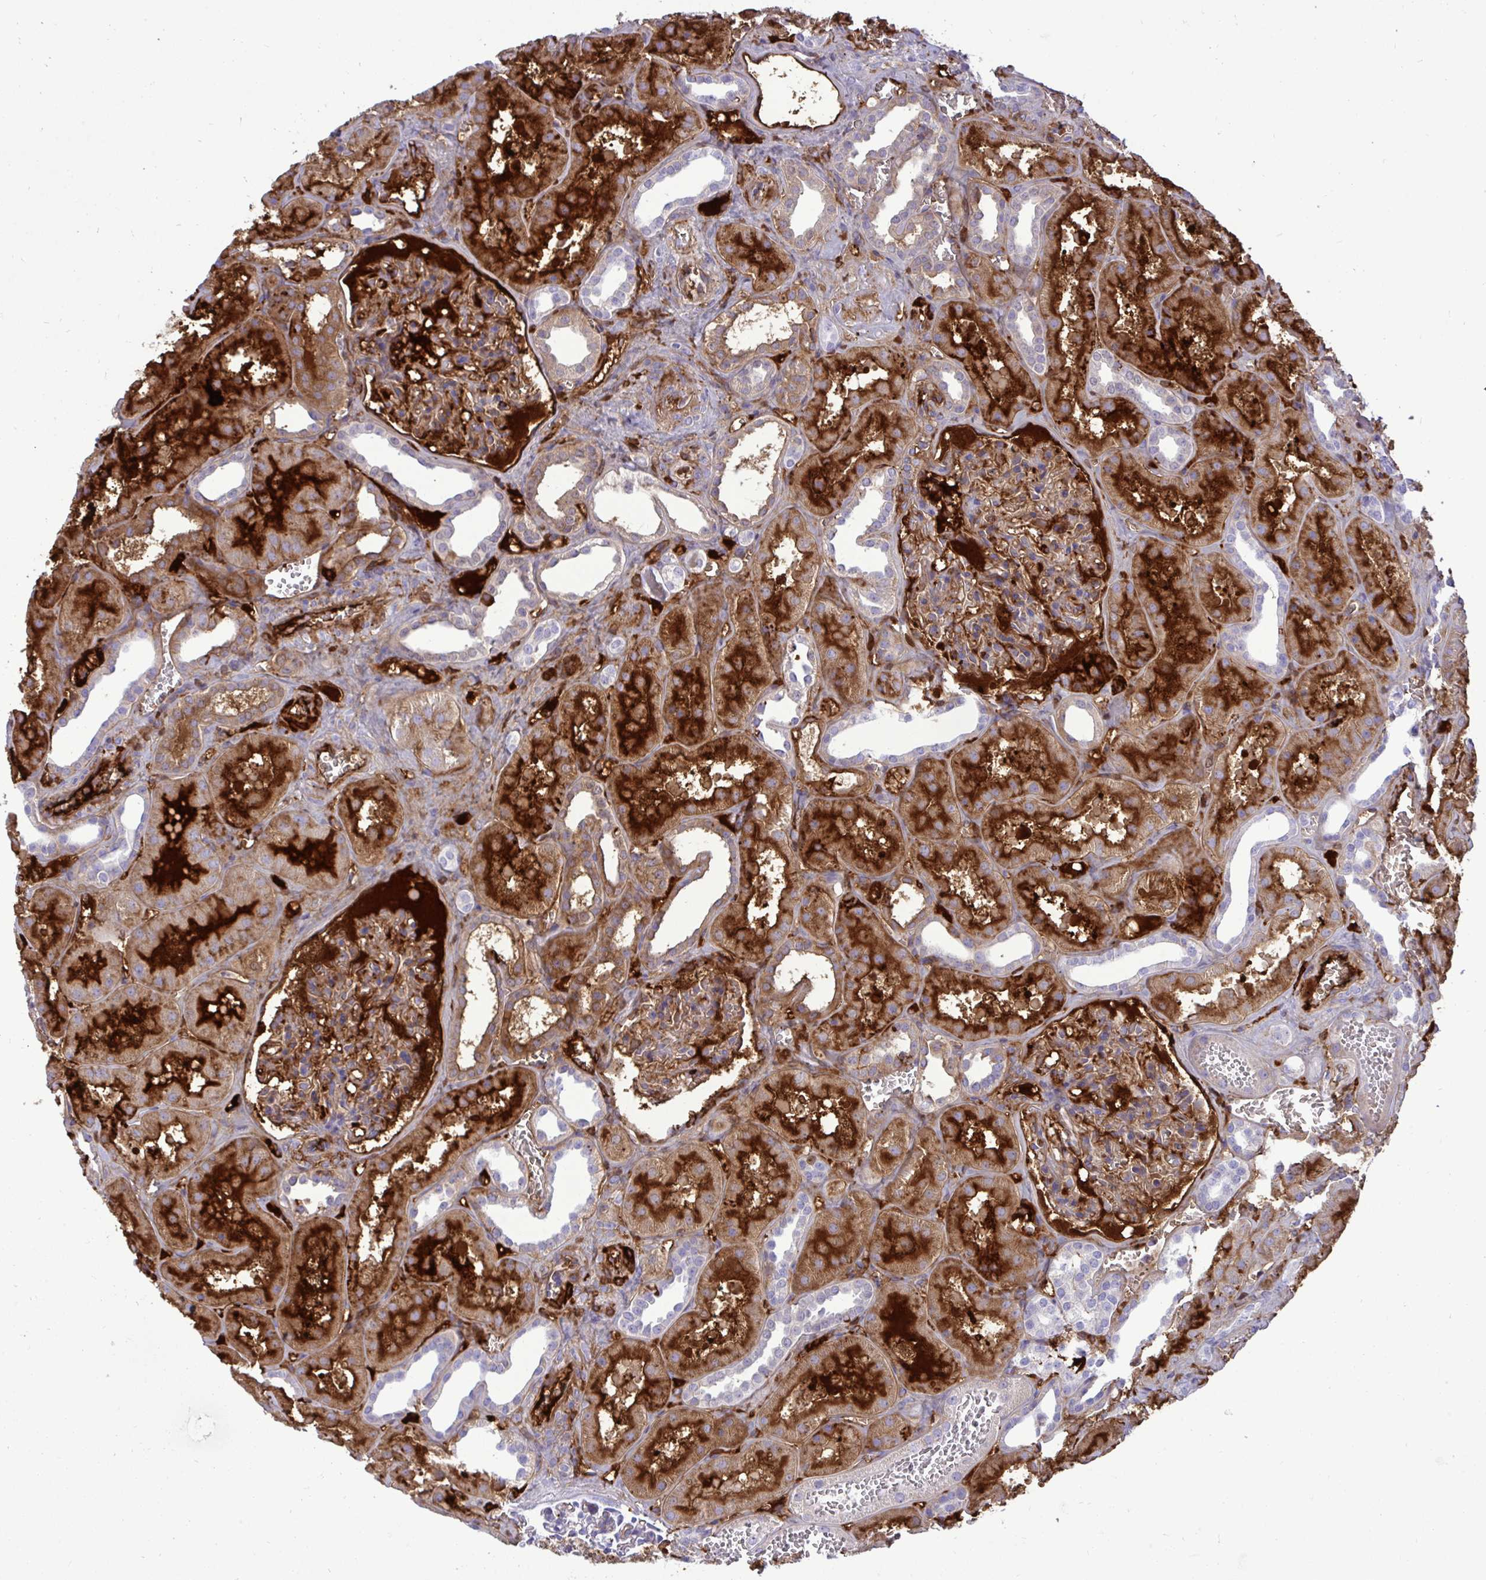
{"staining": {"intensity": "moderate", "quantity": "25%-75%", "location": "cytoplasmic/membranous"}, "tissue": "kidney", "cell_type": "Cells in glomeruli", "image_type": "normal", "snomed": [{"axis": "morphology", "description": "Normal tissue, NOS"}, {"axis": "topography", "description": "Kidney"}], "caption": "Immunohistochemical staining of normal human kidney reveals medium levels of moderate cytoplasmic/membranous staining in approximately 25%-75% of cells in glomeruli. The staining was performed using DAB to visualize the protein expression in brown, while the nuclei were stained in blue with hematoxylin (Magnification: 20x).", "gene": "F2", "patient": {"sex": "female", "age": 41}}